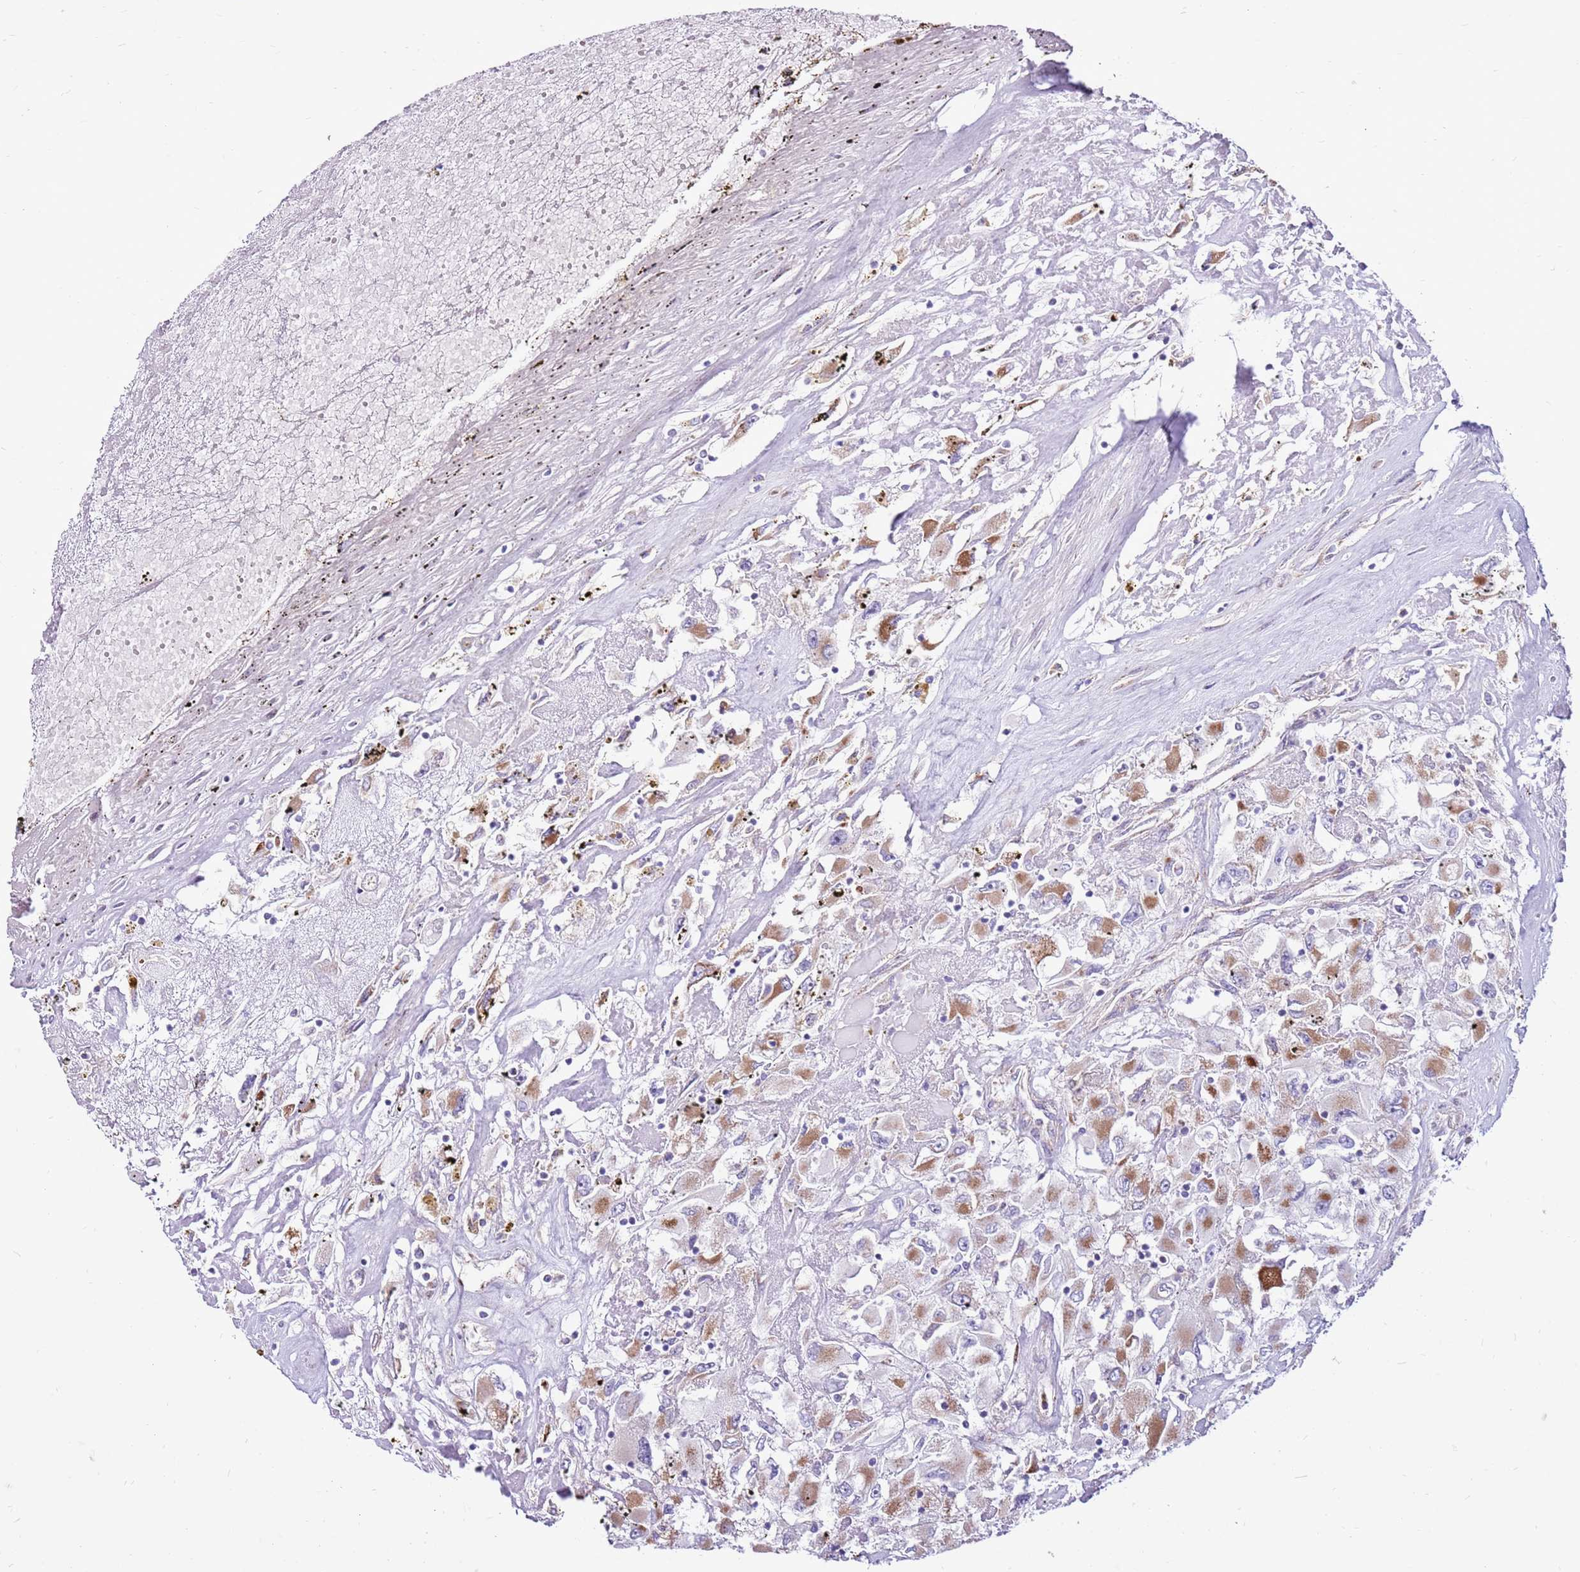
{"staining": {"intensity": "moderate", "quantity": "25%-75%", "location": "cytoplasmic/membranous"}, "tissue": "renal cancer", "cell_type": "Tumor cells", "image_type": "cancer", "snomed": [{"axis": "morphology", "description": "Adenocarcinoma, NOS"}, {"axis": "topography", "description": "Kidney"}], "caption": "Renal cancer (adenocarcinoma) stained for a protein reveals moderate cytoplasmic/membranous positivity in tumor cells.", "gene": "HECTD4", "patient": {"sex": "female", "age": 52}}